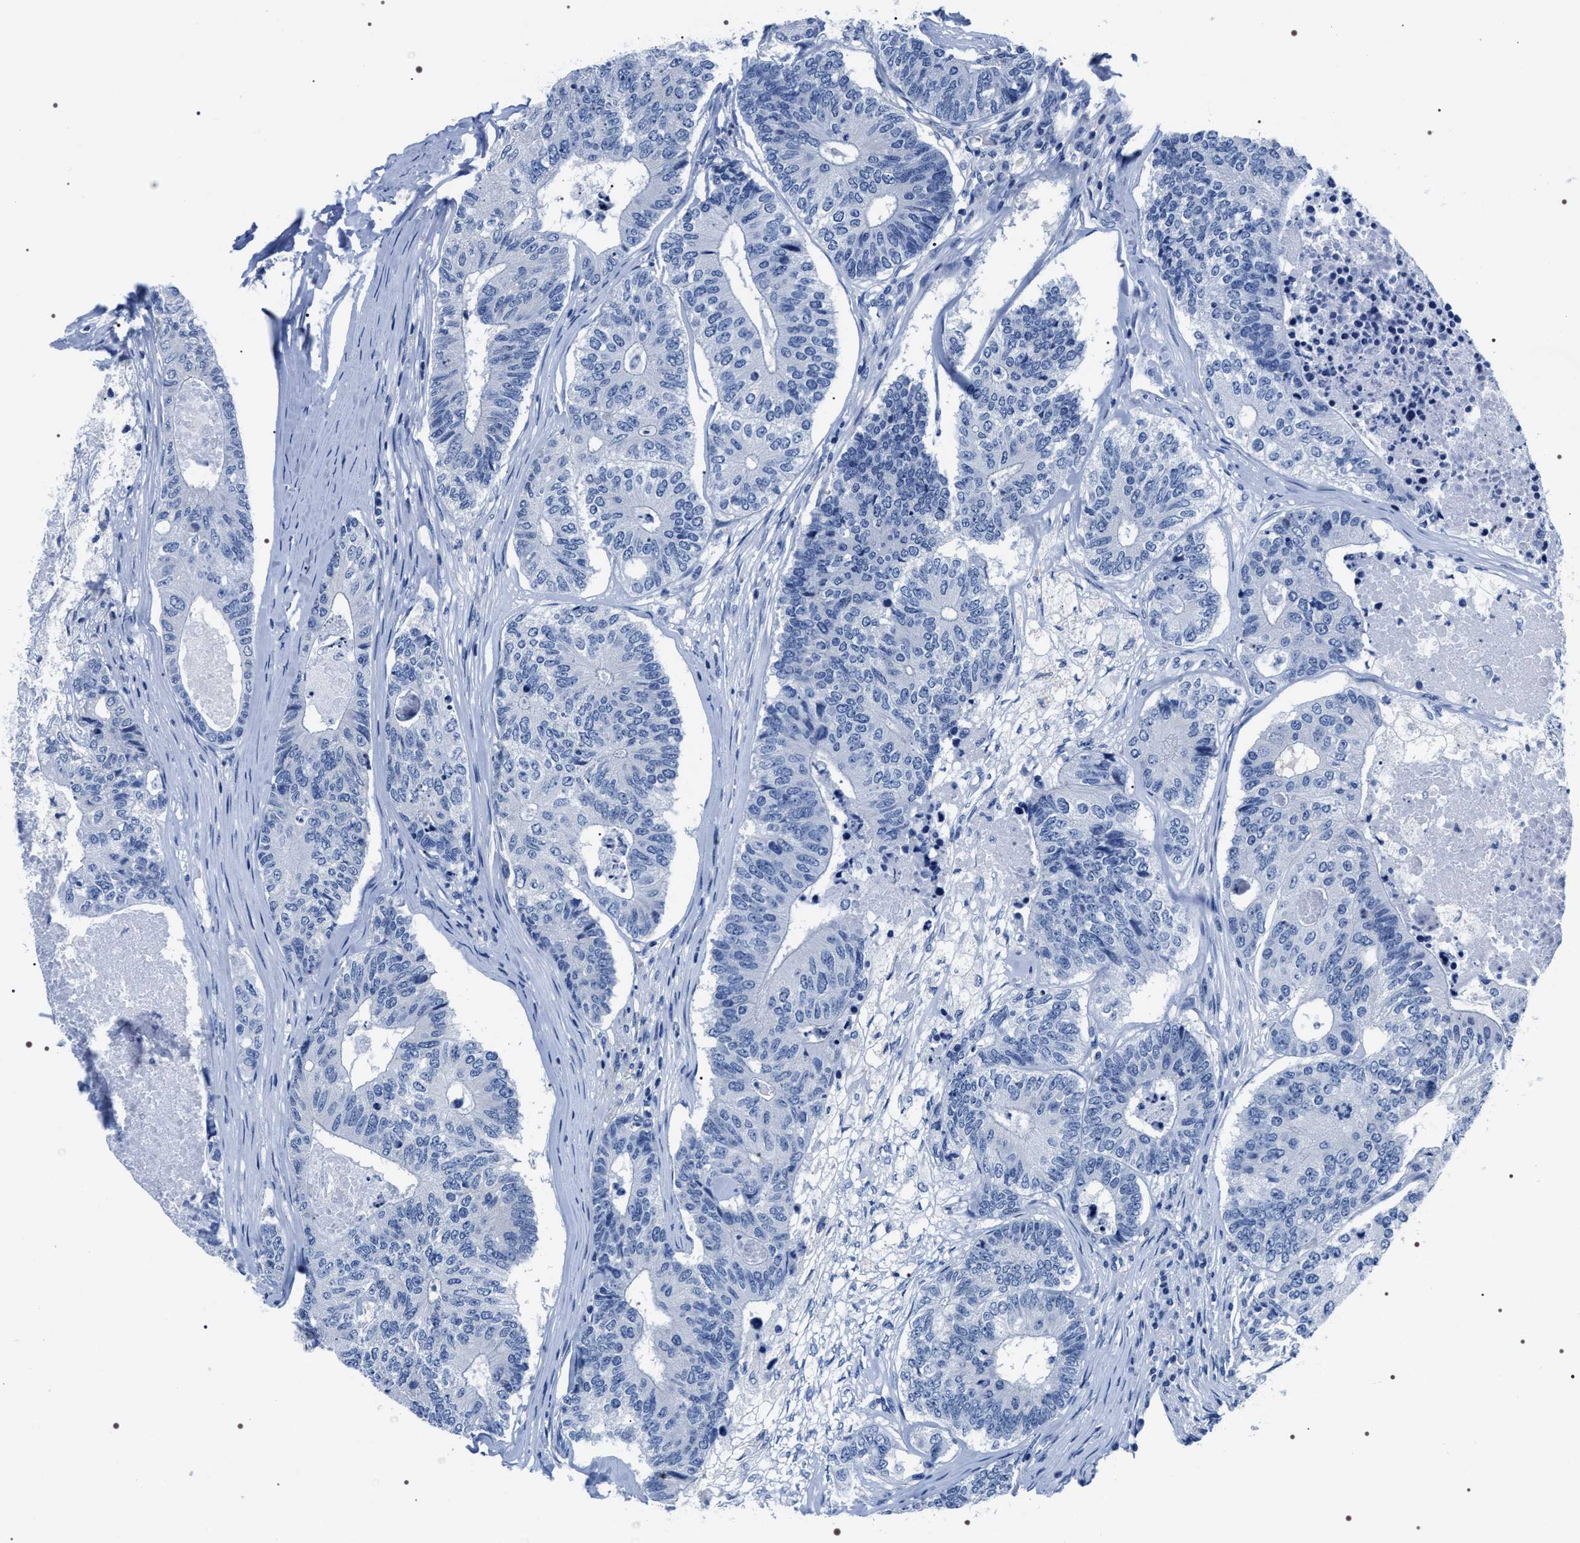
{"staining": {"intensity": "negative", "quantity": "none", "location": "none"}, "tissue": "colorectal cancer", "cell_type": "Tumor cells", "image_type": "cancer", "snomed": [{"axis": "morphology", "description": "Adenocarcinoma, NOS"}, {"axis": "topography", "description": "Colon"}], "caption": "DAB (3,3'-diaminobenzidine) immunohistochemical staining of human colorectal adenocarcinoma exhibits no significant staining in tumor cells. (Stains: DAB immunohistochemistry (IHC) with hematoxylin counter stain, Microscopy: brightfield microscopy at high magnification).", "gene": "ADH4", "patient": {"sex": "female", "age": 67}}